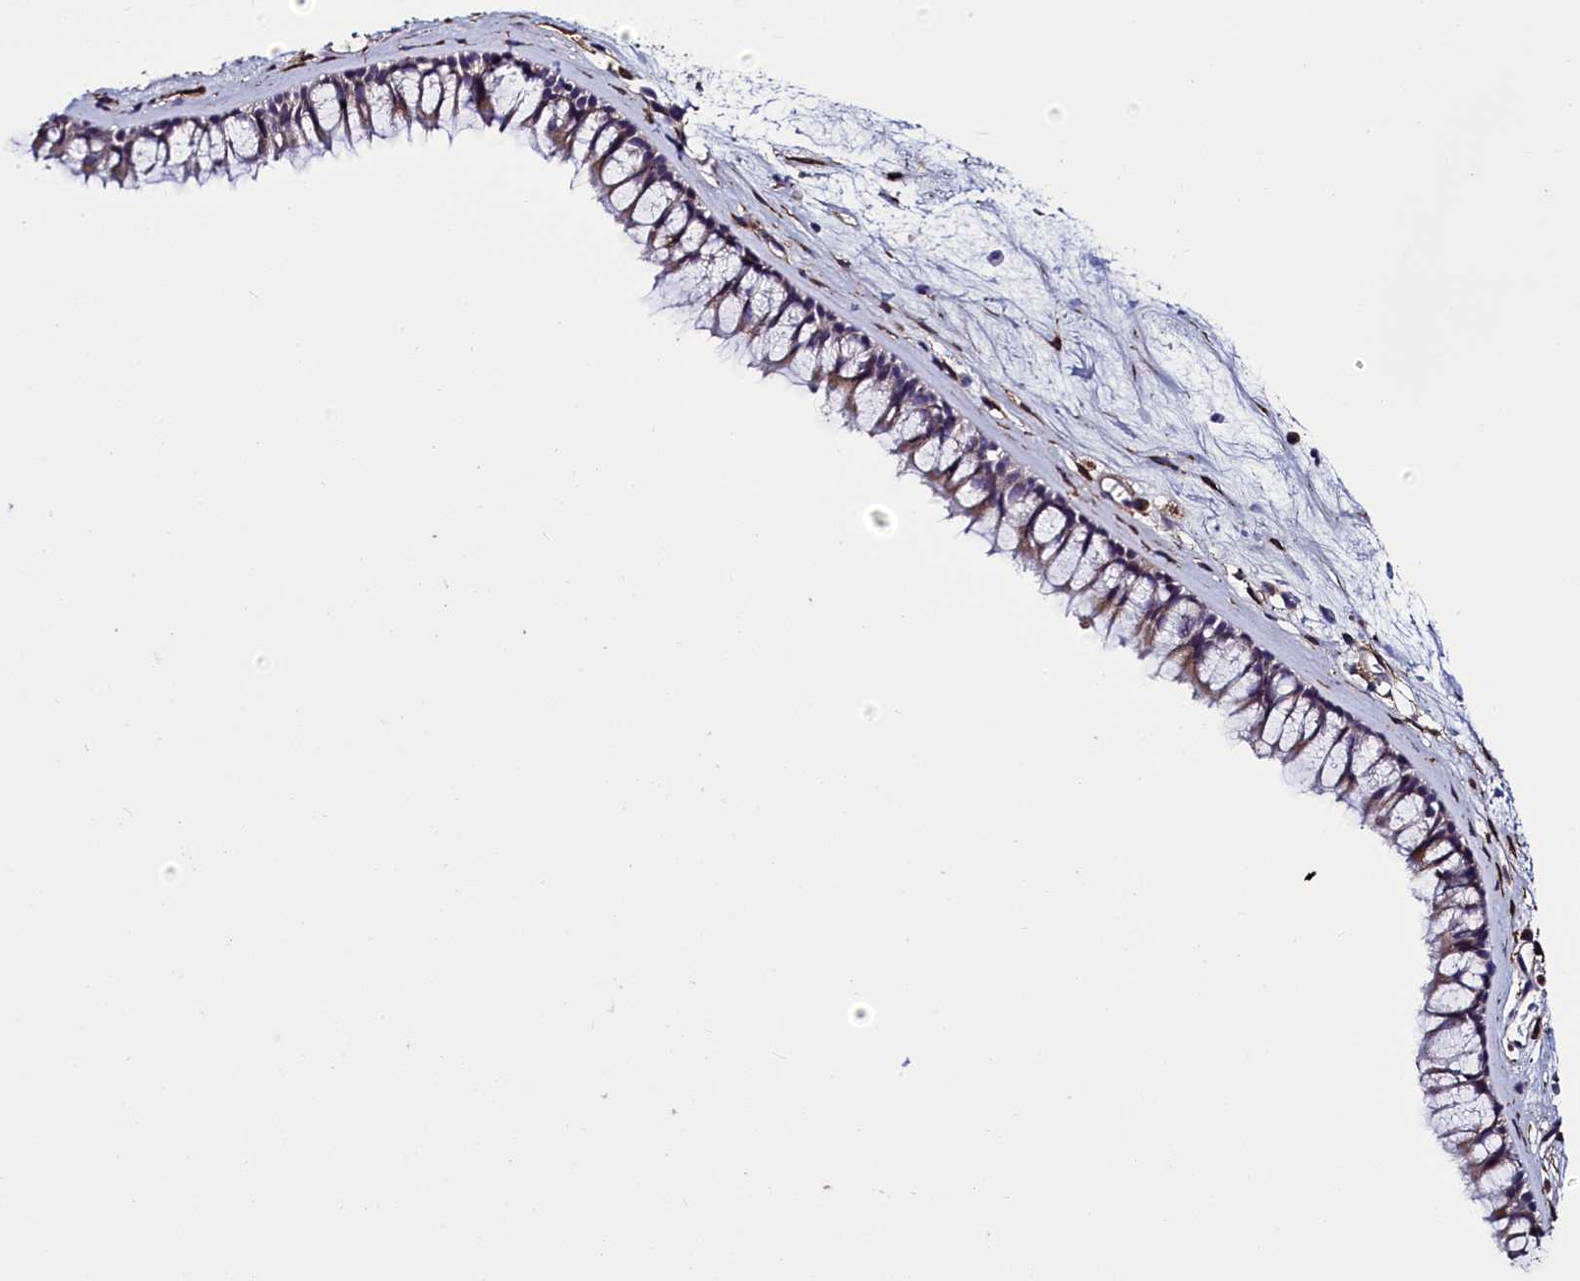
{"staining": {"intensity": "weak", "quantity": "25%-75%", "location": "cytoplasmic/membranous"}, "tissue": "nasopharynx", "cell_type": "Respiratory epithelial cells", "image_type": "normal", "snomed": [{"axis": "morphology", "description": "Normal tissue, NOS"}, {"axis": "morphology", "description": "Inflammation, NOS"}, {"axis": "morphology", "description": "Malignant melanoma, Metastatic site"}, {"axis": "topography", "description": "Nasopharynx"}], "caption": "The micrograph exhibits immunohistochemical staining of benign nasopharynx. There is weak cytoplasmic/membranous expression is seen in approximately 25%-75% of respiratory epithelial cells.", "gene": "MRC2", "patient": {"sex": "male", "age": 70}}